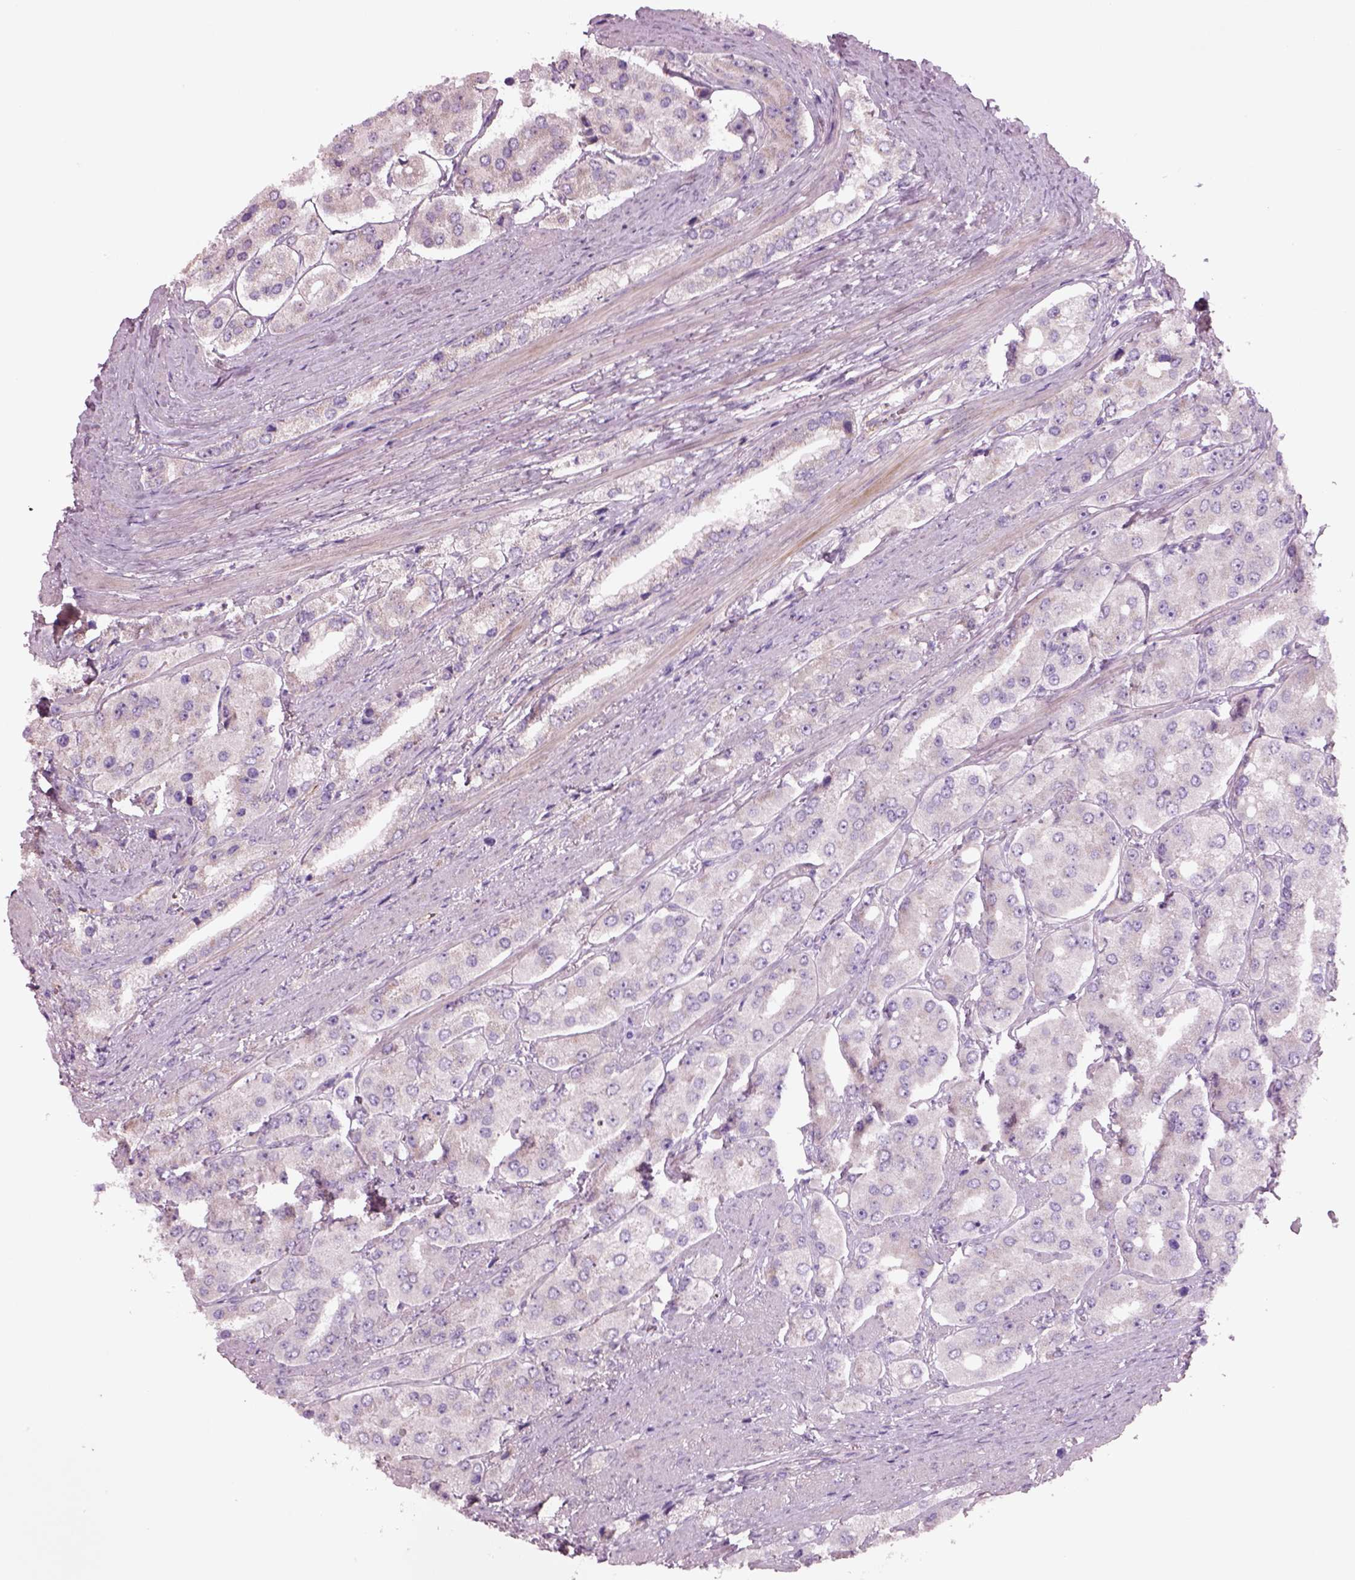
{"staining": {"intensity": "negative", "quantity": "none", "location": "none"}, "tissue": "prostate cancer", "cell_type": "Tumor cells", "image_type": "cancer", "snomed": [{"axis": "morphology", "description": "Adenocarcinoma, Low grade"}, {"axis": "topography", "description": "Prostate"}], "caption": "This is an immunohistochemistry (IHC) photomicrograph of human prostate cancer (adenocarcinoma (low-grade)). There is no expression in tumor cells.", "gene": "PLPP7", "patient": {"sex": "male", "age": 69}}